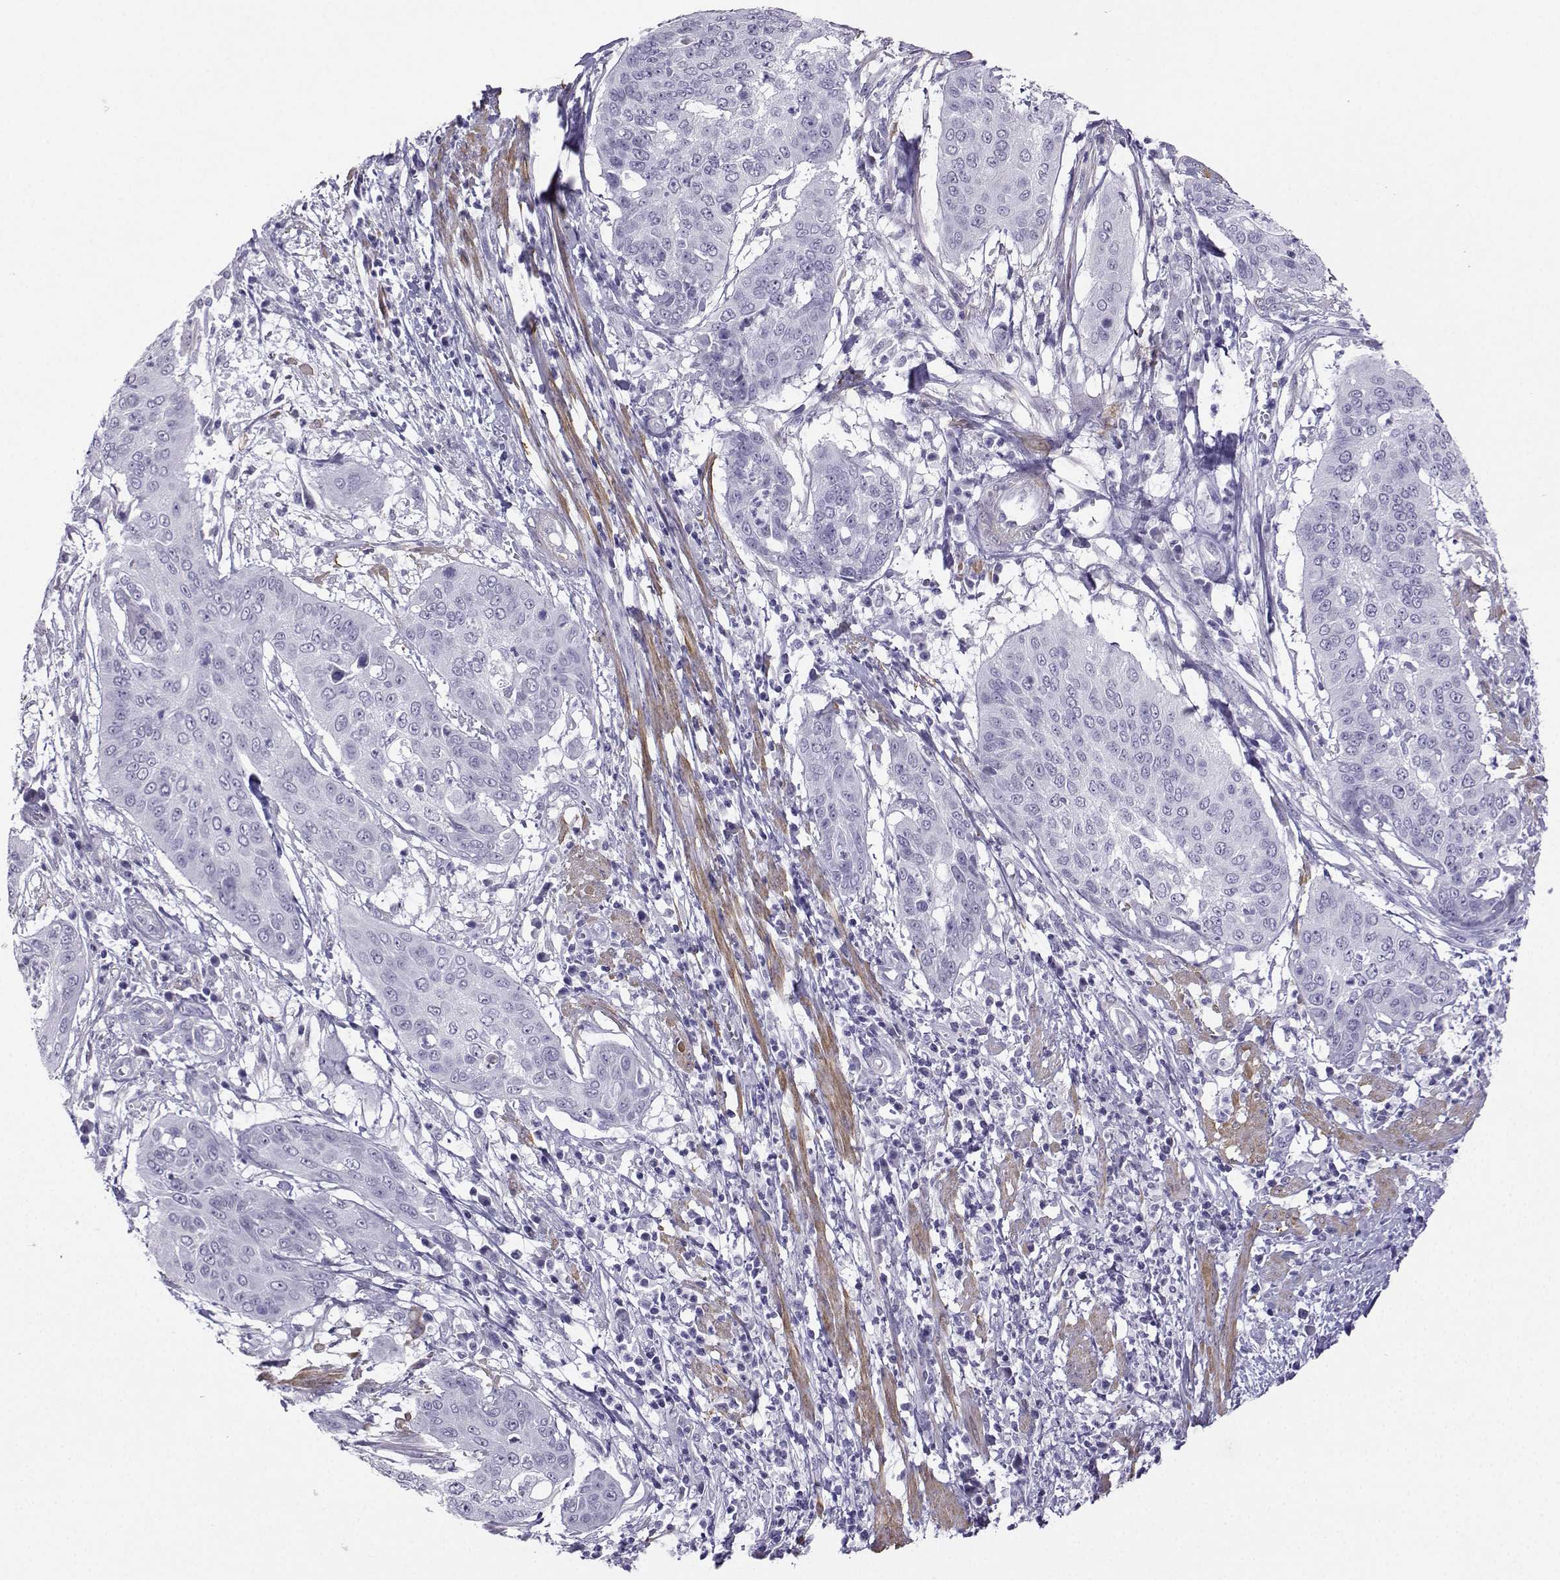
{"staining": {"intensity": "negative", "quantity": "none", "location": "none"}, "tissue": "cervical cancer", "cell_type": "Tumor cells", "image_type": "cancer", "snomed": [{"axis": "morphology", "description": "Squamous cell carcinoma, NOS"}, {"axis": "topography", "description": "Cervix"}], "caption": "An image of human cervical cancer is negative for staining in tumor cells.", "gene": "KIF17", "patient": {"sex": "female", "age": 39}}